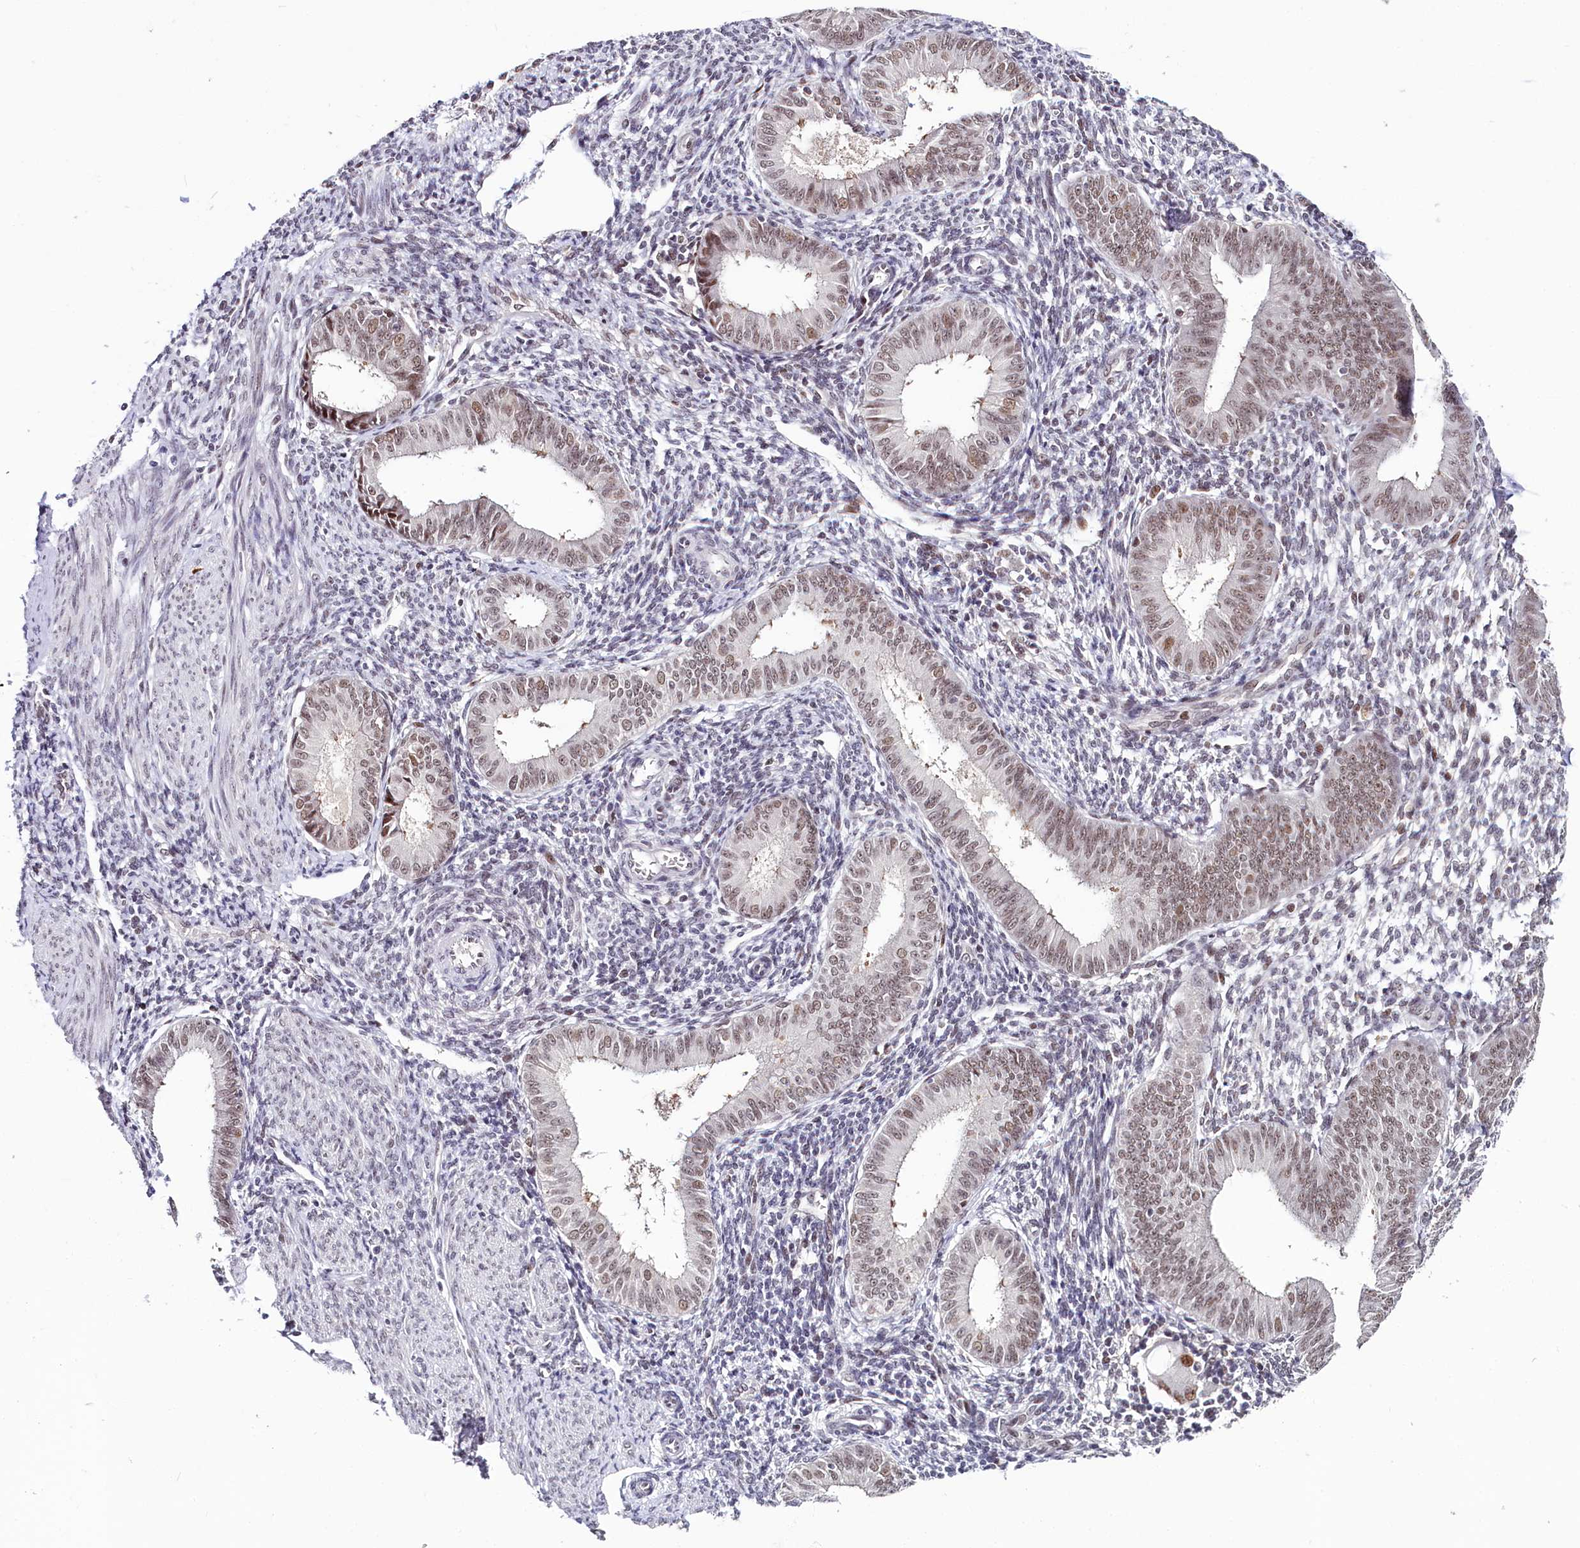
{"staining": {"intensity": "weak", "quantity": "<25%", "location": "nuclear"}, "tissue": "endometrium", "cell_type": "Cells in endometrial stroma", "image_type": "normal", "snomed": [{"axis": "morphology", "description": "Normal tissue, NOS"}, {"axis": "topography", "description": "Uterus"}, {"axis": "topography", "description": "Endometrium"}], "caption": "This is a histopathology image of immunohistochemistry (IHC) staining of normal endometrium, which shows no positivity in cells in endometrial stroma.", "gene": "SCAF11", "patient": {"sex": "female", "age": 48}}